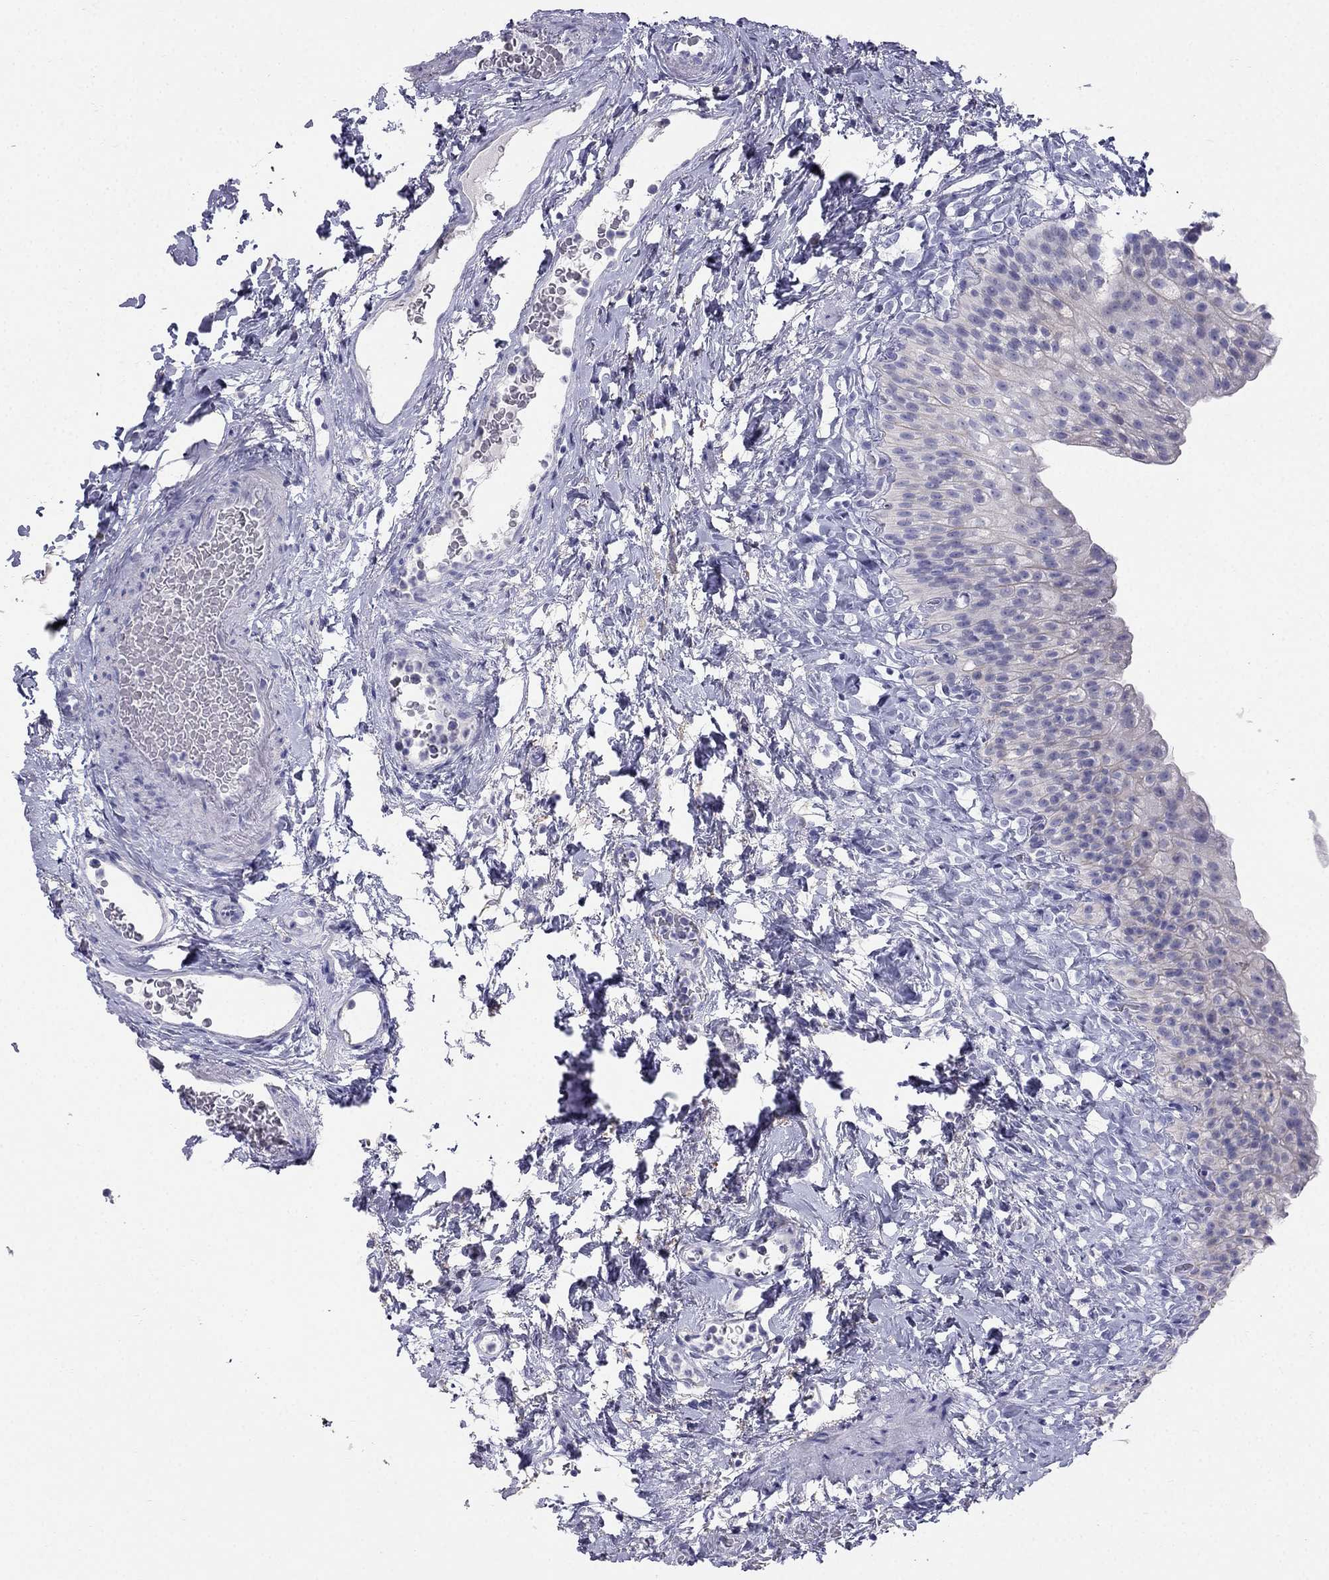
{"staining": {"intensity": "negative", "quantity": "none", "location": "none"}, "tissue": "urinary bladder", "cell_type": "Urothelial cells", "image_type": "normal", "snomed": [{"axis": "morphology", "description": "Normal tissue, NOS"}, {"axis": "topography", "description": "Urinary bladder"}], "caption": "Photomicrograph shows no significant protein positivity in urothelial cells of unremarkable urinary bladder. Brightfield microscopy of IHC stained with DAB (brown) and hematoxylin (blue), captured at high magnification.", "gene": "RFLNA", "patient": {"sex": "male", "age": 76}}